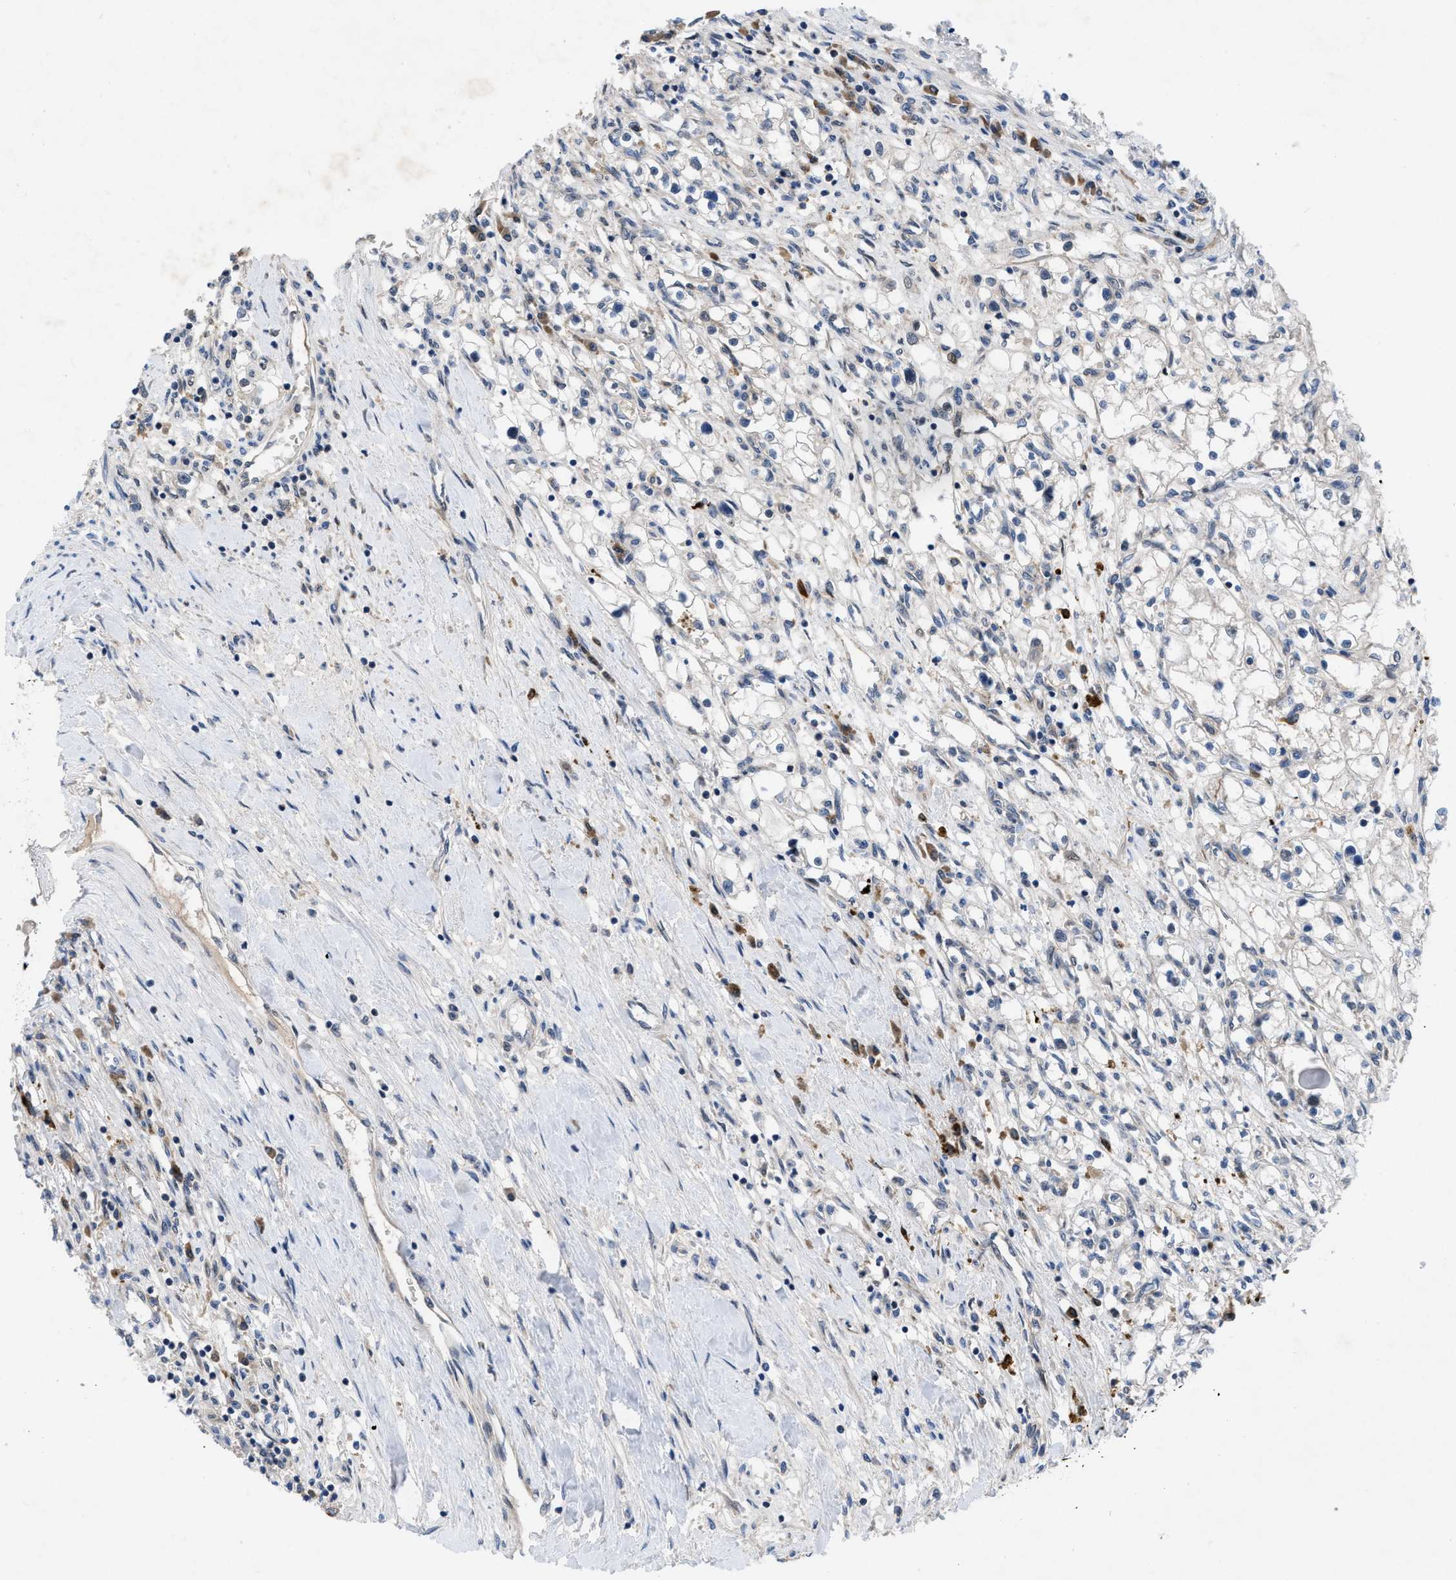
{"staining": {"intensity": "negative", "quantity": "none", "location": "none"}, "tissue": "renal cancer", "cell_type": "Tumor cells", "image_type": "cancer", "snomed": [{"axis": "morphology", "description": "Adenocarcinoma, NOS"}, {"axis": "topography", "description": "Kidney"}], "caption": "Tumor cells are negative for brown protein staining in renal cancer (adenocarcinoma).", "gene": "IL17RE", "patient": {"sex": "male", "age": 68}}